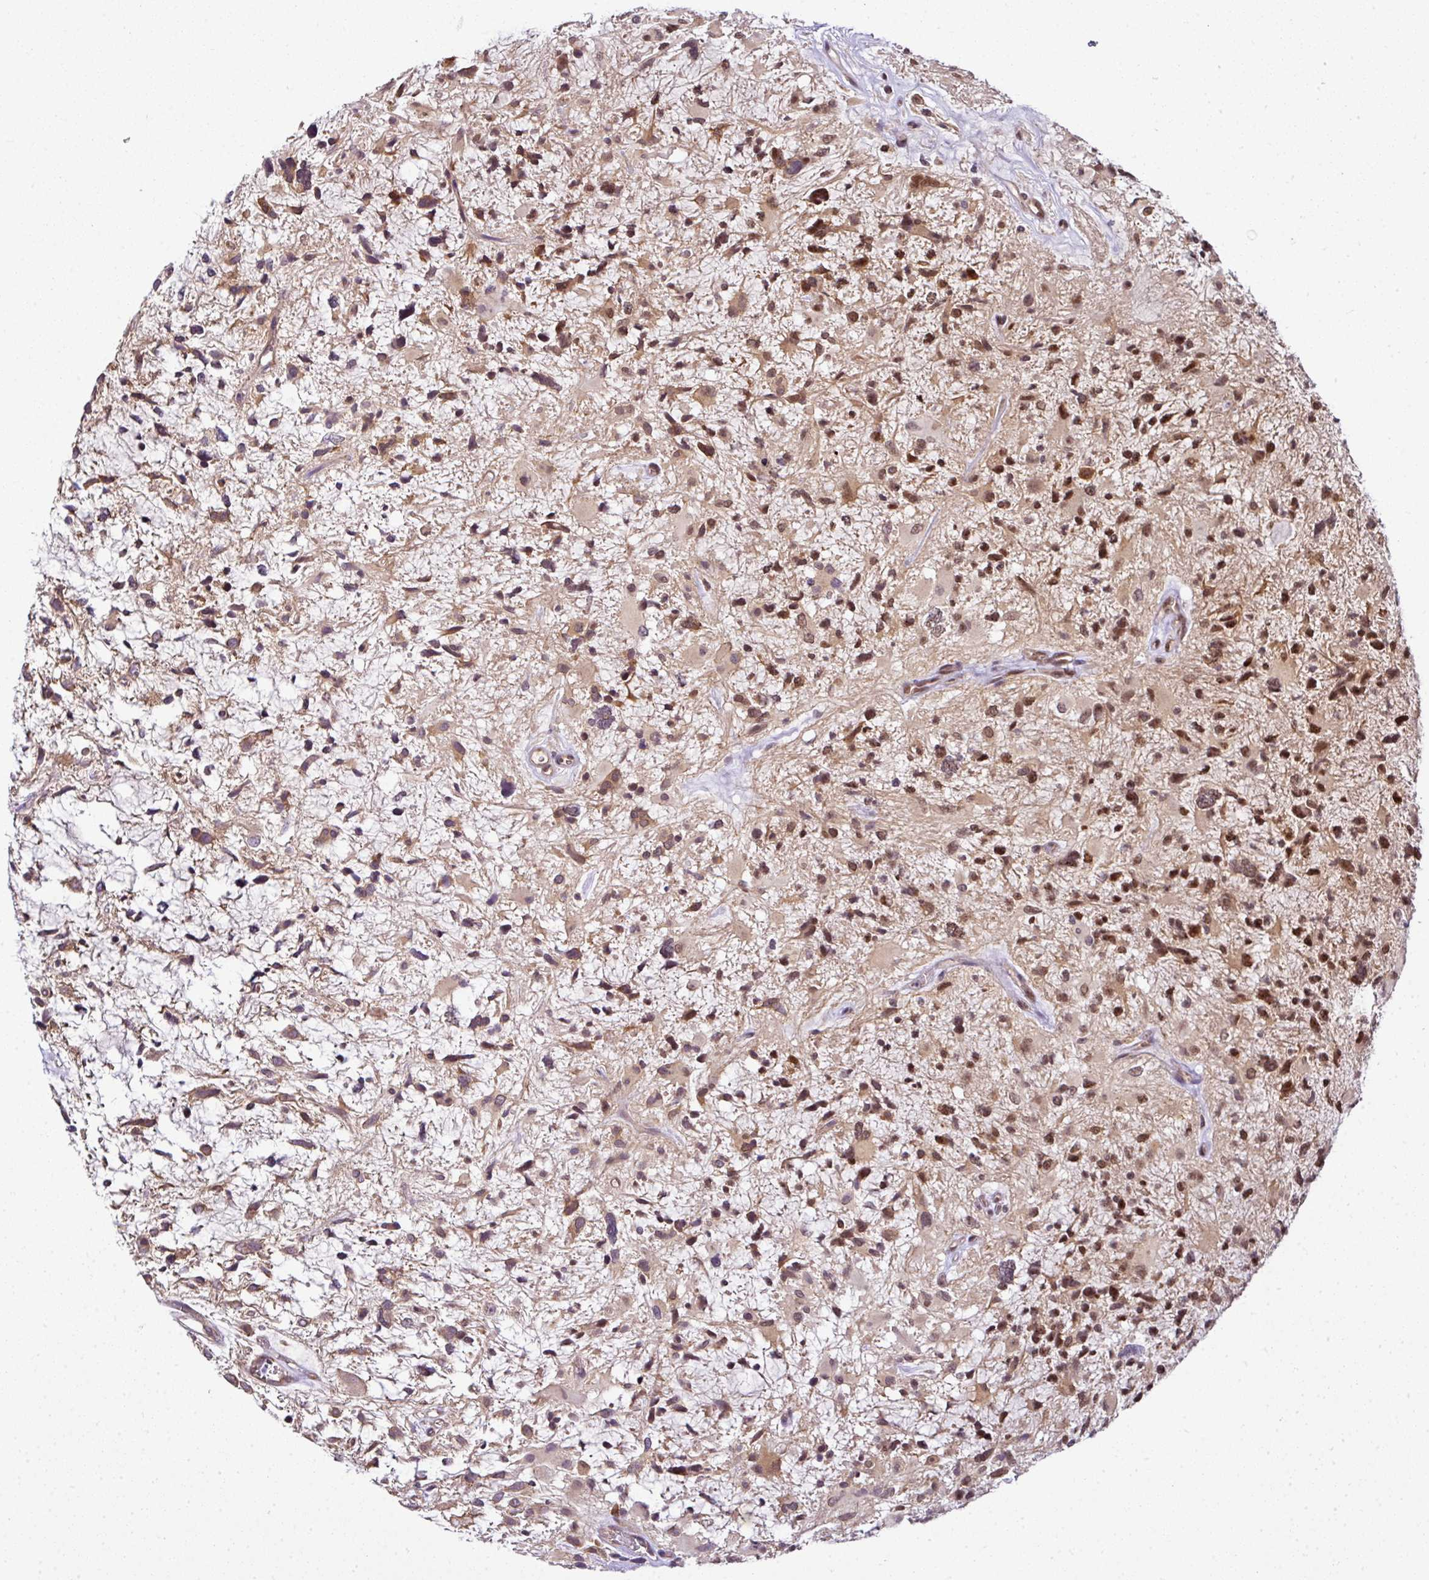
{"staining": {"intensity": "strong", "quantity": ">75%", "location": "nuclear"}, "tissue": "glioma", "cell_type": "Tumor cells", "image_type": "cancer", "snomed": [{"axis": "morphology", "description": "Glioma, malignant, High grade"}, {"axis": "topography", "description": "Brain"}], "caption": "DAB immunohistochemical staining of malignant glioma (high-grade) reveals strong nuclear protein positivity in about >75% of tumor cells.", "gene": "RBM4B", "patient": {"sex": "female", "age": 11}}